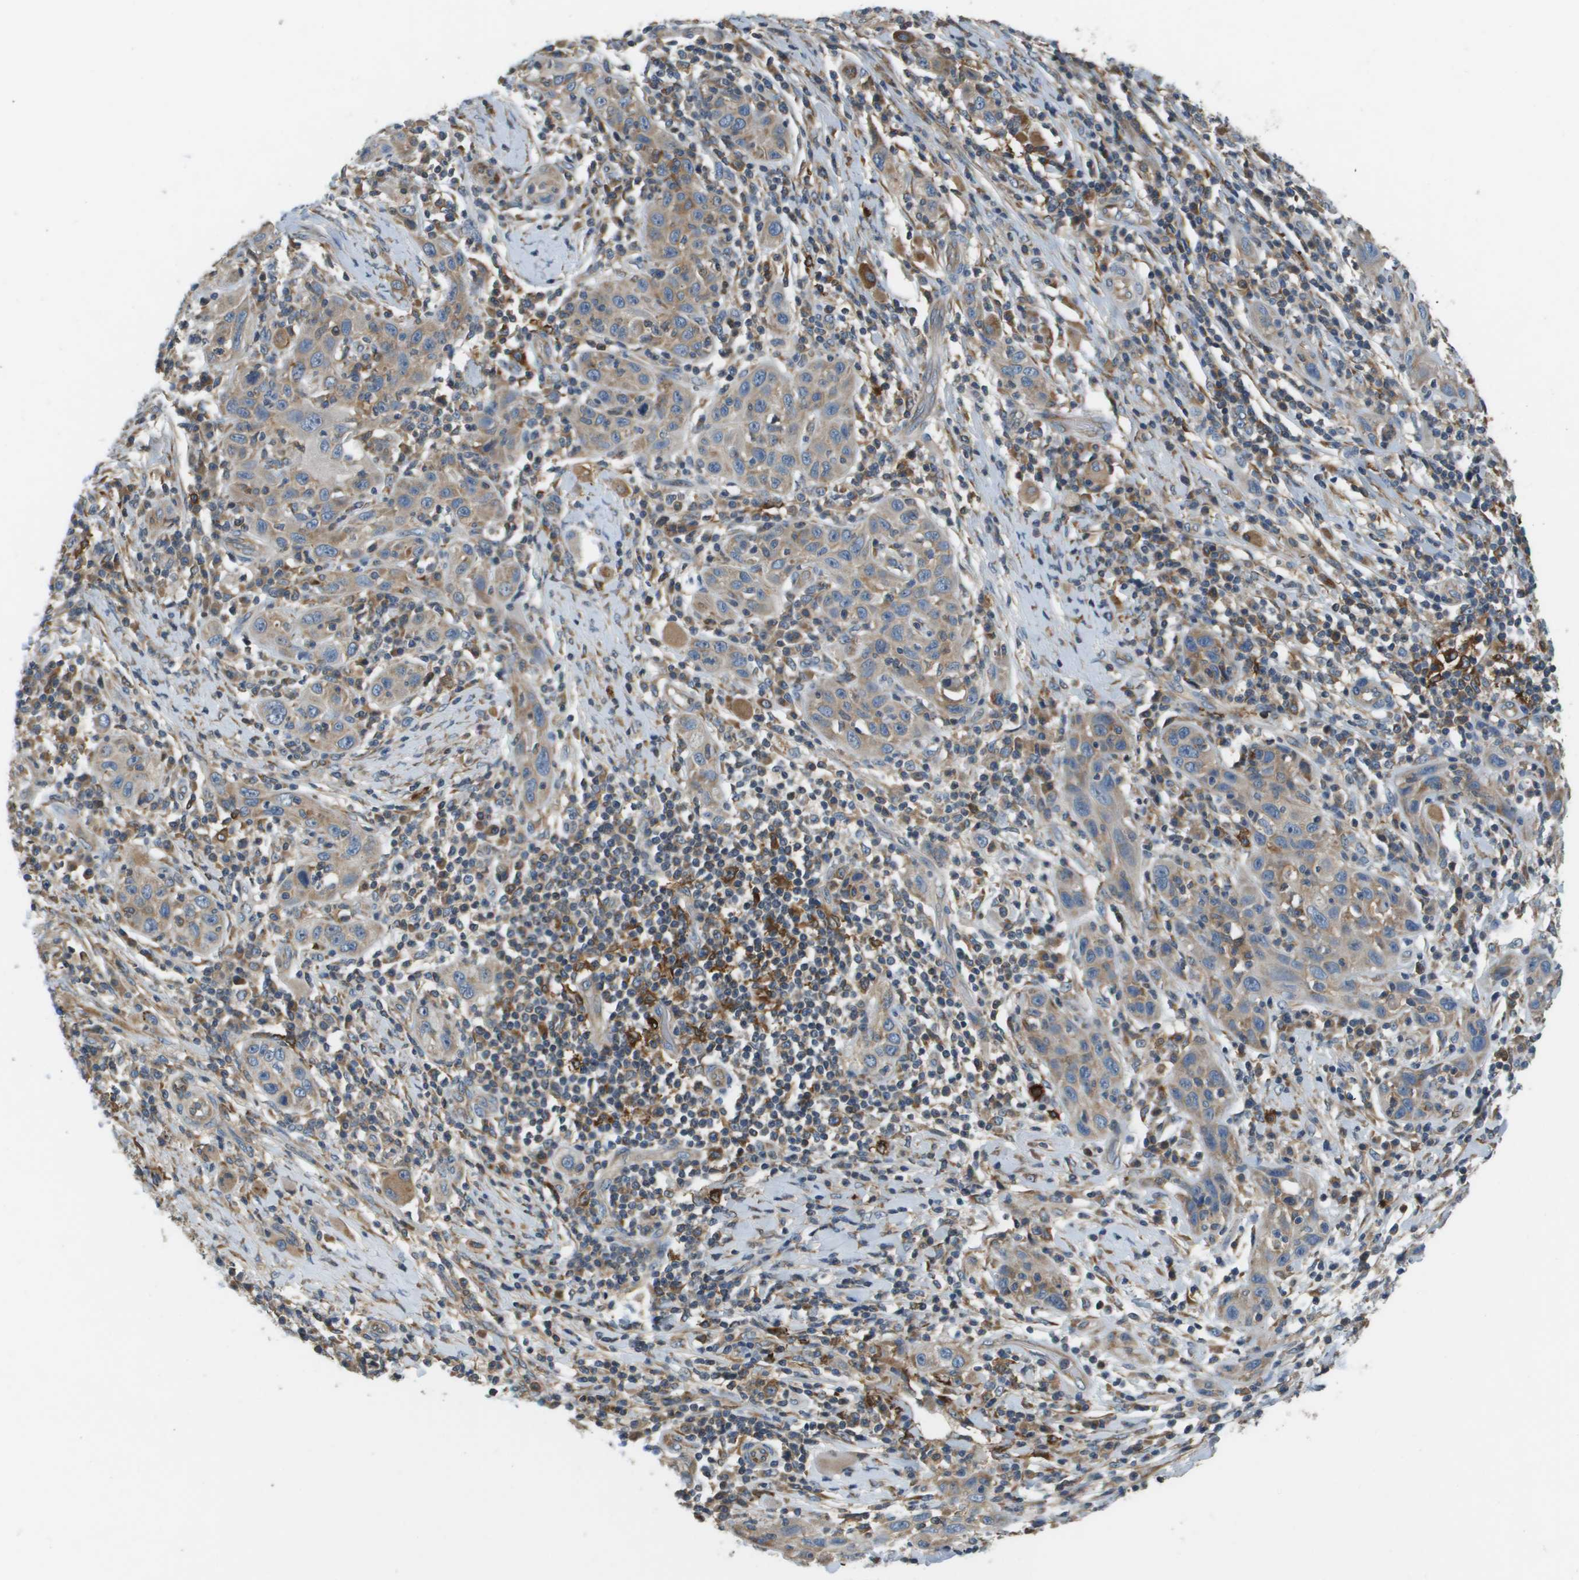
{"staining": {"intensity": "weak", "quantity": "25%-75%", "location": "cytoplasmic/membranous"}, "tissue": "skin cancer", "cell_type": "Tumor cells", "image_type": "cancer", "snomed": [{"axis": "morphology", "description": "Squamous cell carcinoma, NOS"}, {"axis": "topography", "description": "Skin"}], "caption": "Tumor cells display low levels of weak cytoplasmic/membranous positivity in approximately 25%-75% of cells in squamous cell carcinoma (skin). (IHC, brightfield microscopy, high magnification).", "gene": "SAMSN1", "patient": {"sex": "female", "age": 88}}